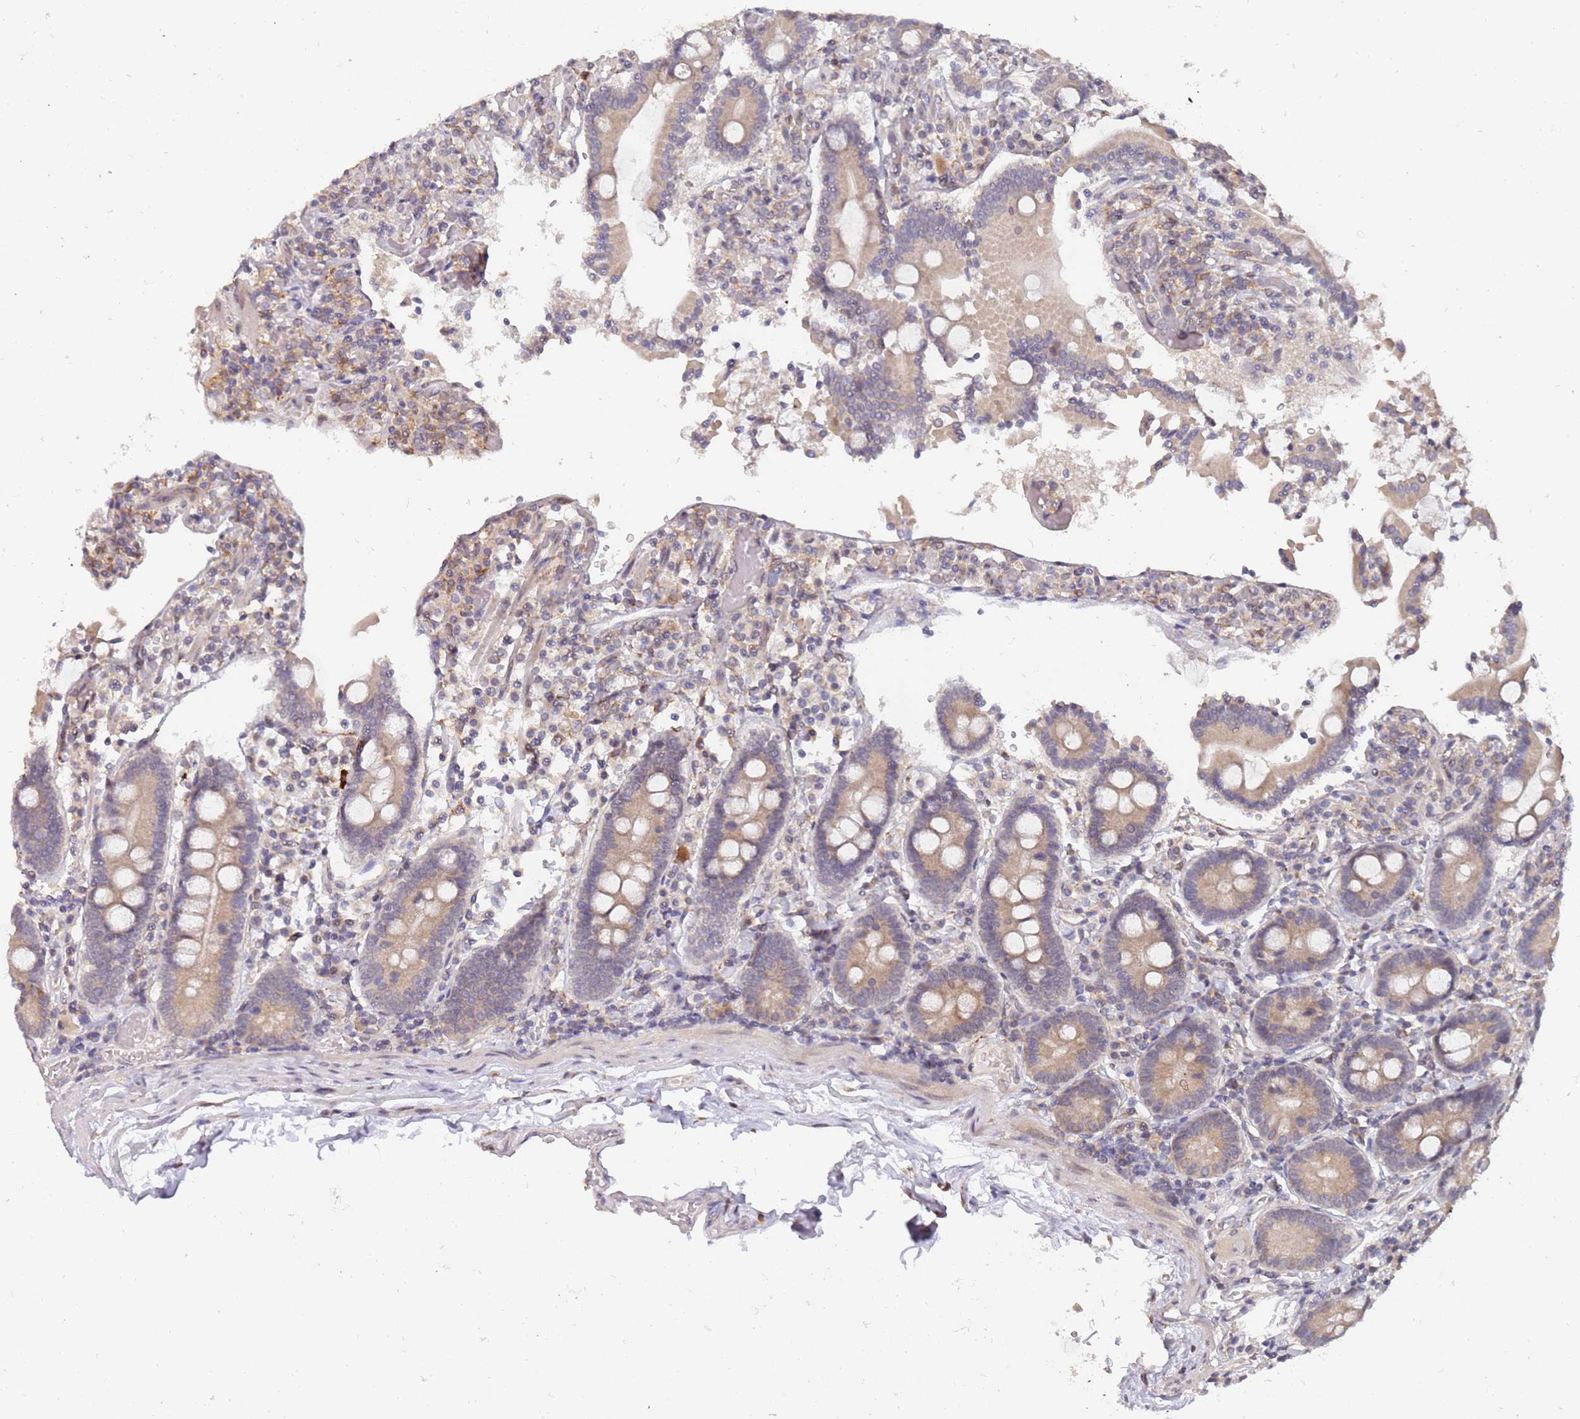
{"staining": {"intensity": "weak", "quantity": ">75%", "location": "cytoplasmic/membranous"}, "tissue": "duodenum", "cell_type": "Glandular cells", "image_type": "normal", "snomed": [{"axis": "morphology", "description": "Normal tissue, NOS"}, {"axis": "topography", "description": "Duodenum"}], "caption": "IHC staining of benign duodenum, which reveals low levels of weak cytoplasmic/membranous positivity in about >75% of glandular cells indicating weak cytoplasmic/membranous protein positivity. The staining was performed using DAB (brown) for protein detection and nuclei were counterstained in hematoxylin (blue).", "gene": "VRK2", "patient": {"sex": "male", "age": 55}}